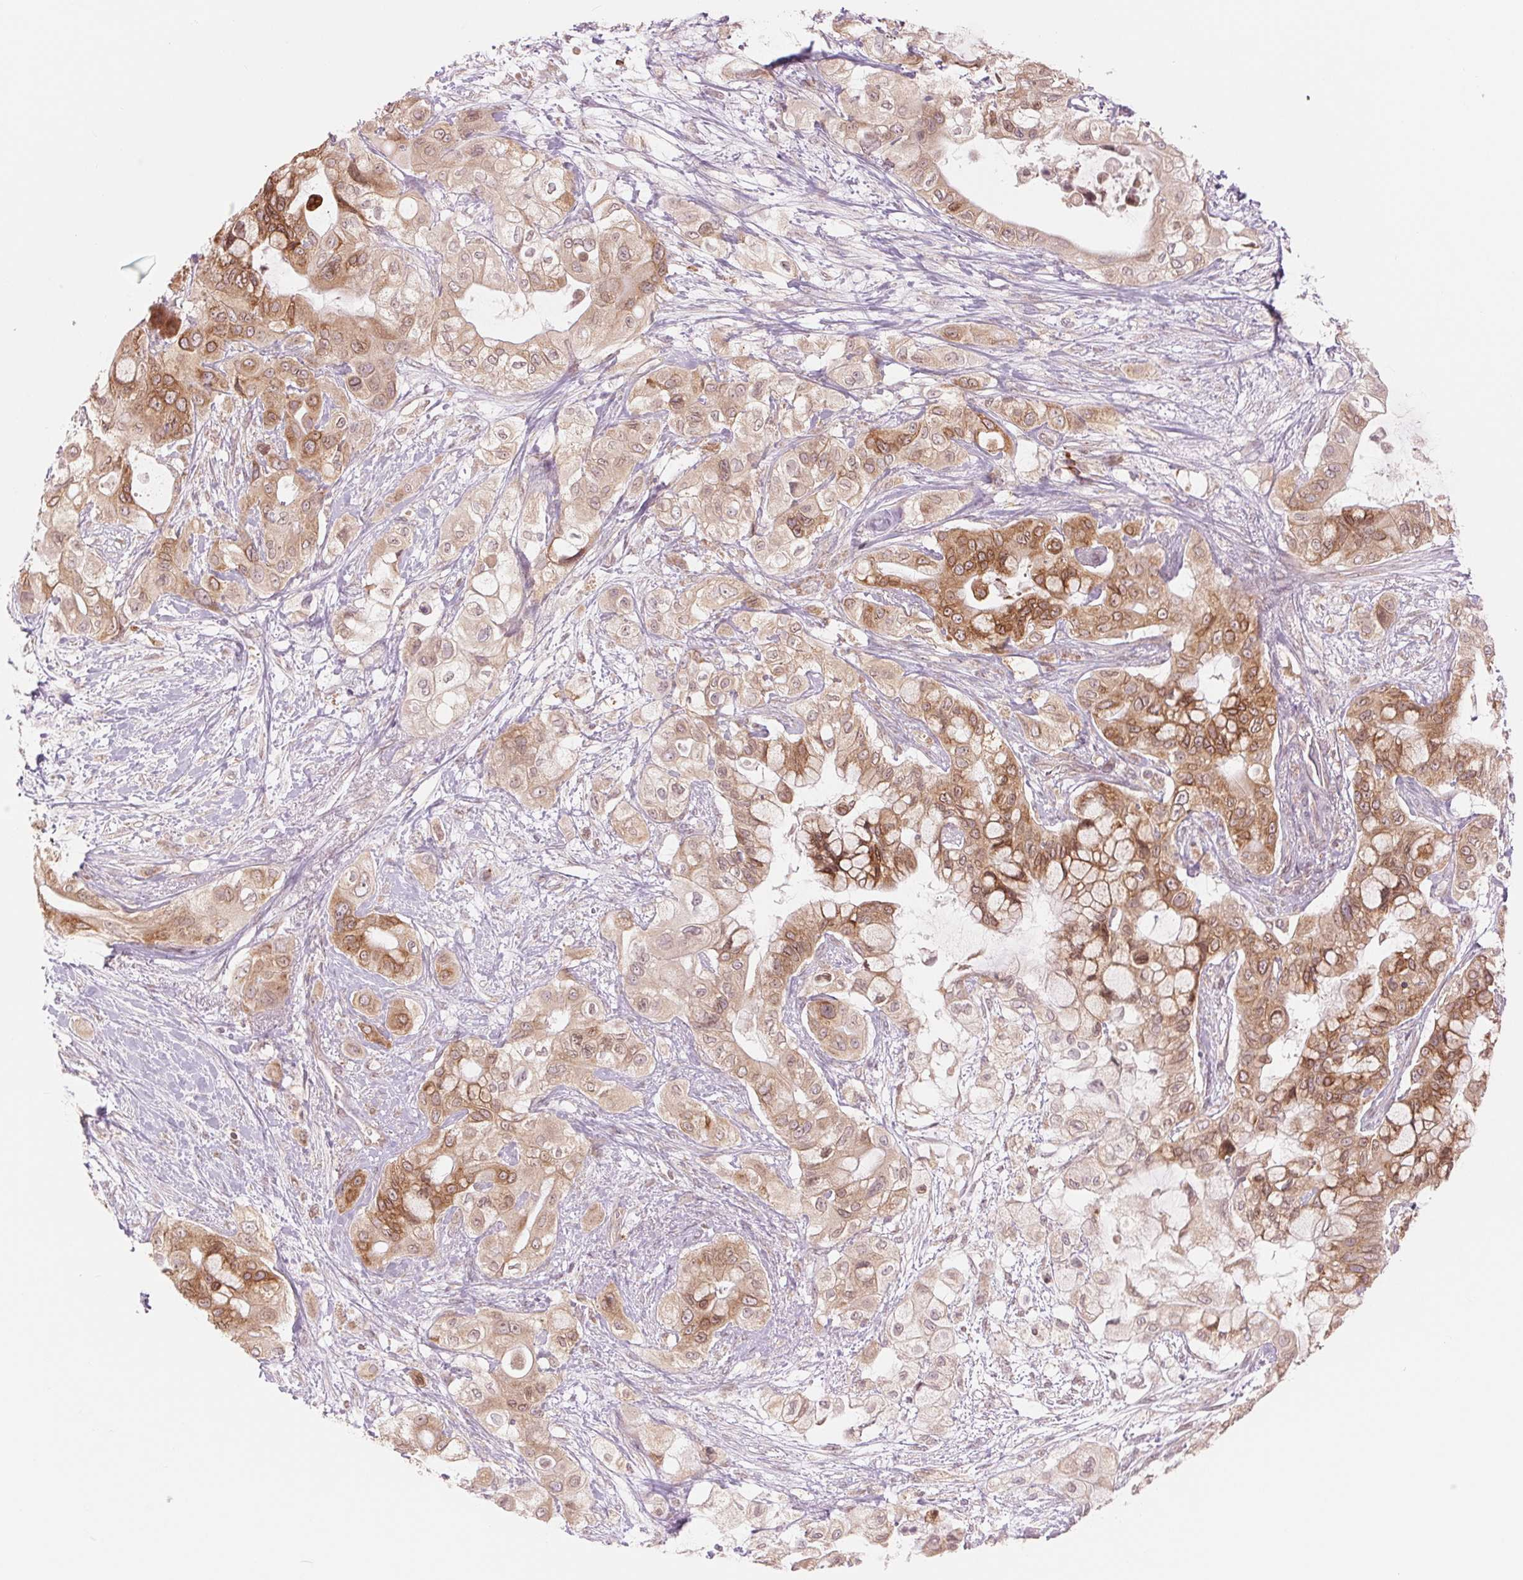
{"staining": {"intensity": "moderate", "quantity": ">75%", "location": "cytoplasmic/membranous"}, "tissue": "pancreatic cancer", "cell_type": "Tumor cells", "image_type": "cancer", "snomed": [{"axis": "morphology", "description": "Adenocarcinoma, NOS"}, {"axis": "topography", "description": "Pancreas"}], "caption": "An IHC micrograph of tumor tissue is shown. Protein staining in brown labels moderate cytoplasmic/membranous positivity in pancreatic cancer (adenocarcinoma) within tumor cells.", "gene": "TECR", "patient": {"sex": "male", "age": 71}}